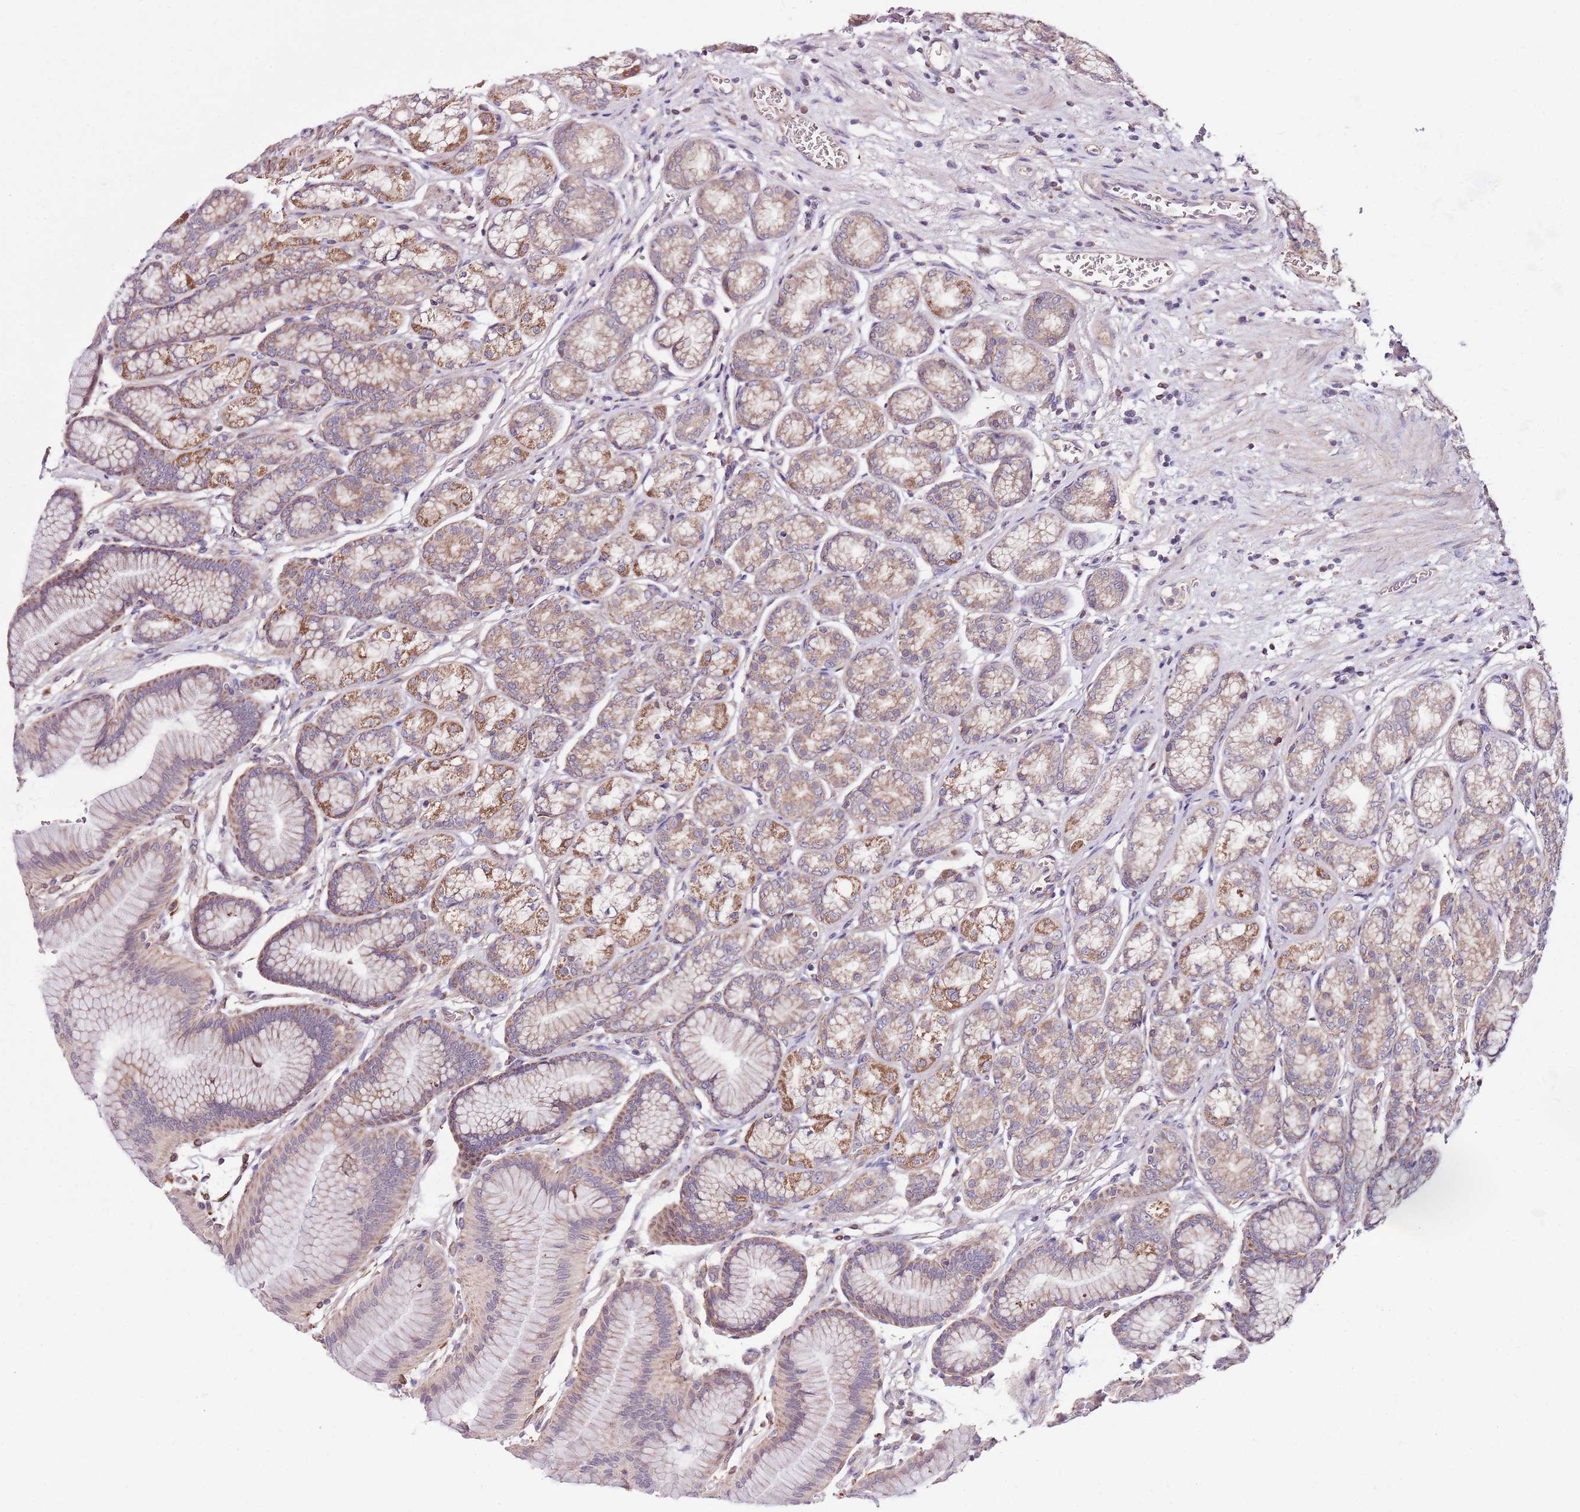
{"staining": {"intensity": "moderate", "quantity": "25%-75%", "location": "cytoplasmic/membranous"}, "tissue": "stomach", "cell_type": "Glandular cells", "image_type": "normal", "snomed": [{"axis": "morphology", "description": "Normal tissue, NOS"}, {"axis": "morphology", "description": "Adenocarcinoma, NOS"}, {"axis": "morphology", "description": "Adenocarcinoma, High grade"}, {"axis": "topography", "description": "Stomach, upper"}, {"axis": "topography", "description": "Stomach"}], "caption": "Stomach stained for a protein (brown) displays moderate cytoplasmic/membranous positive positivity in about 25%-75% of glandular cells.", "gene": "SMG1", "patient": {"sex": "female", "age": 65}}